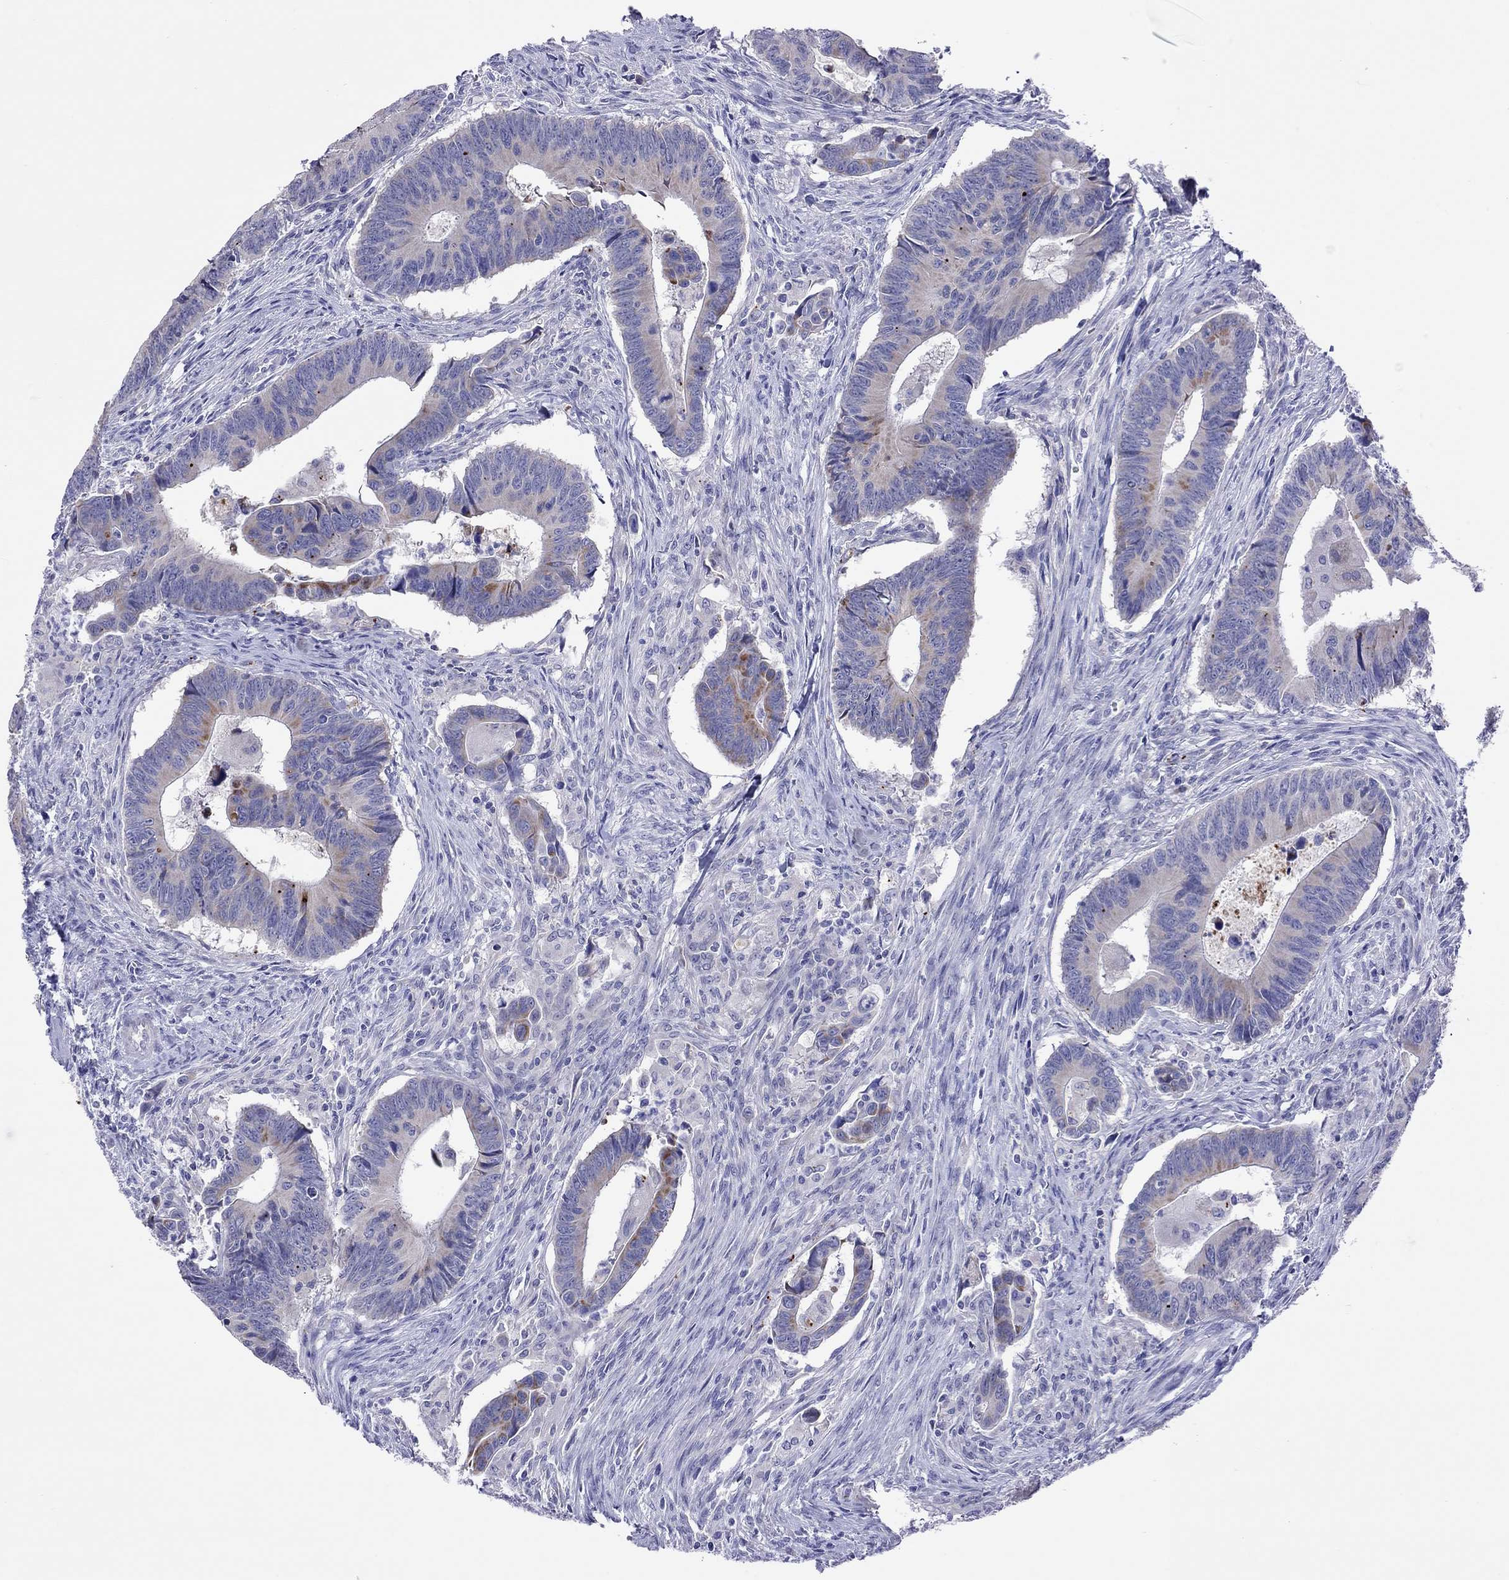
{"staining": {"intensity": "weak", "quantity": "<25%", "location": "cytoplasmic/membranous"}, "tissue": "colorectal cancer", "cell_type": "Tumor cells", "image_type": "cancer", "snomed": [{"axis": "morphology", "description": "Adenocarcinoma, NOS"}, {"axis": "topography", "description": "Rectum"}], "caption": "A photomicrograph of human adenocarcinoma (colorectal) is negative for staining in tumor cells.", "gene": "COL9A1", "patient": {"sex": "male", "age": 67}}